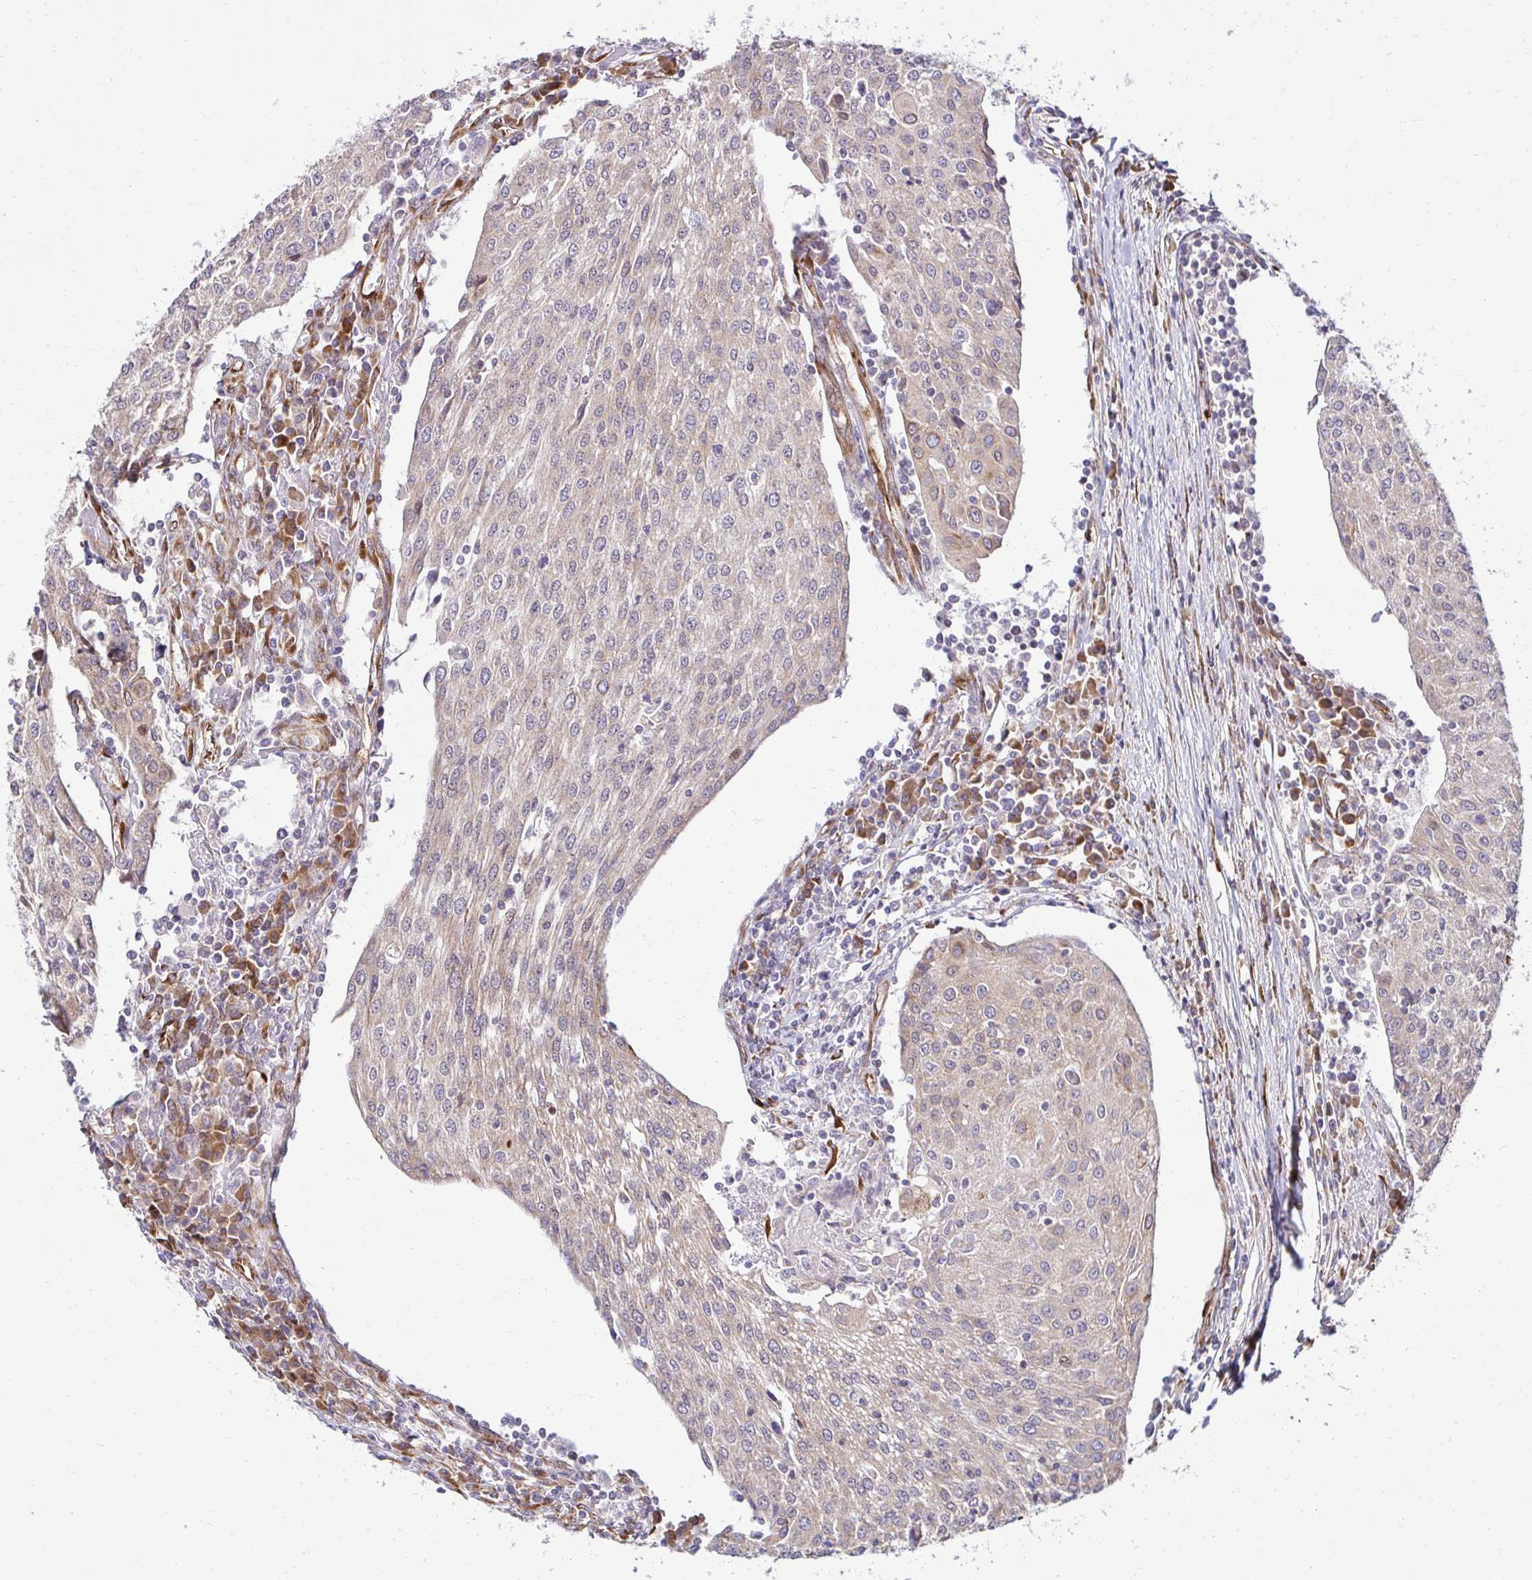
{"staining": {"intensity": "weak", "quantity": "<25%", "location": "cytoplasmic/membranous"}, "tissue": "urothelial cancer", "cell_type": "Tumor cells", "image_type": "cancer", "snomed": [{"axis": "morphology", "description": "Urothelial carcinoma, High grade"}, {"axis": "topography", "description": "Urinary bladder"}], "caption": "Tumor cells are negative for protein expression in human urothelial cancer. The staining was performed using DAB (3,3'-diaminobenzidine) to visualize the protein expression in brown, while the nuclei were stained in blue with hematoxylin (Magnification: 20x).", "gene": "HPS1", "patient": {"sex": "female", "age": 85}}